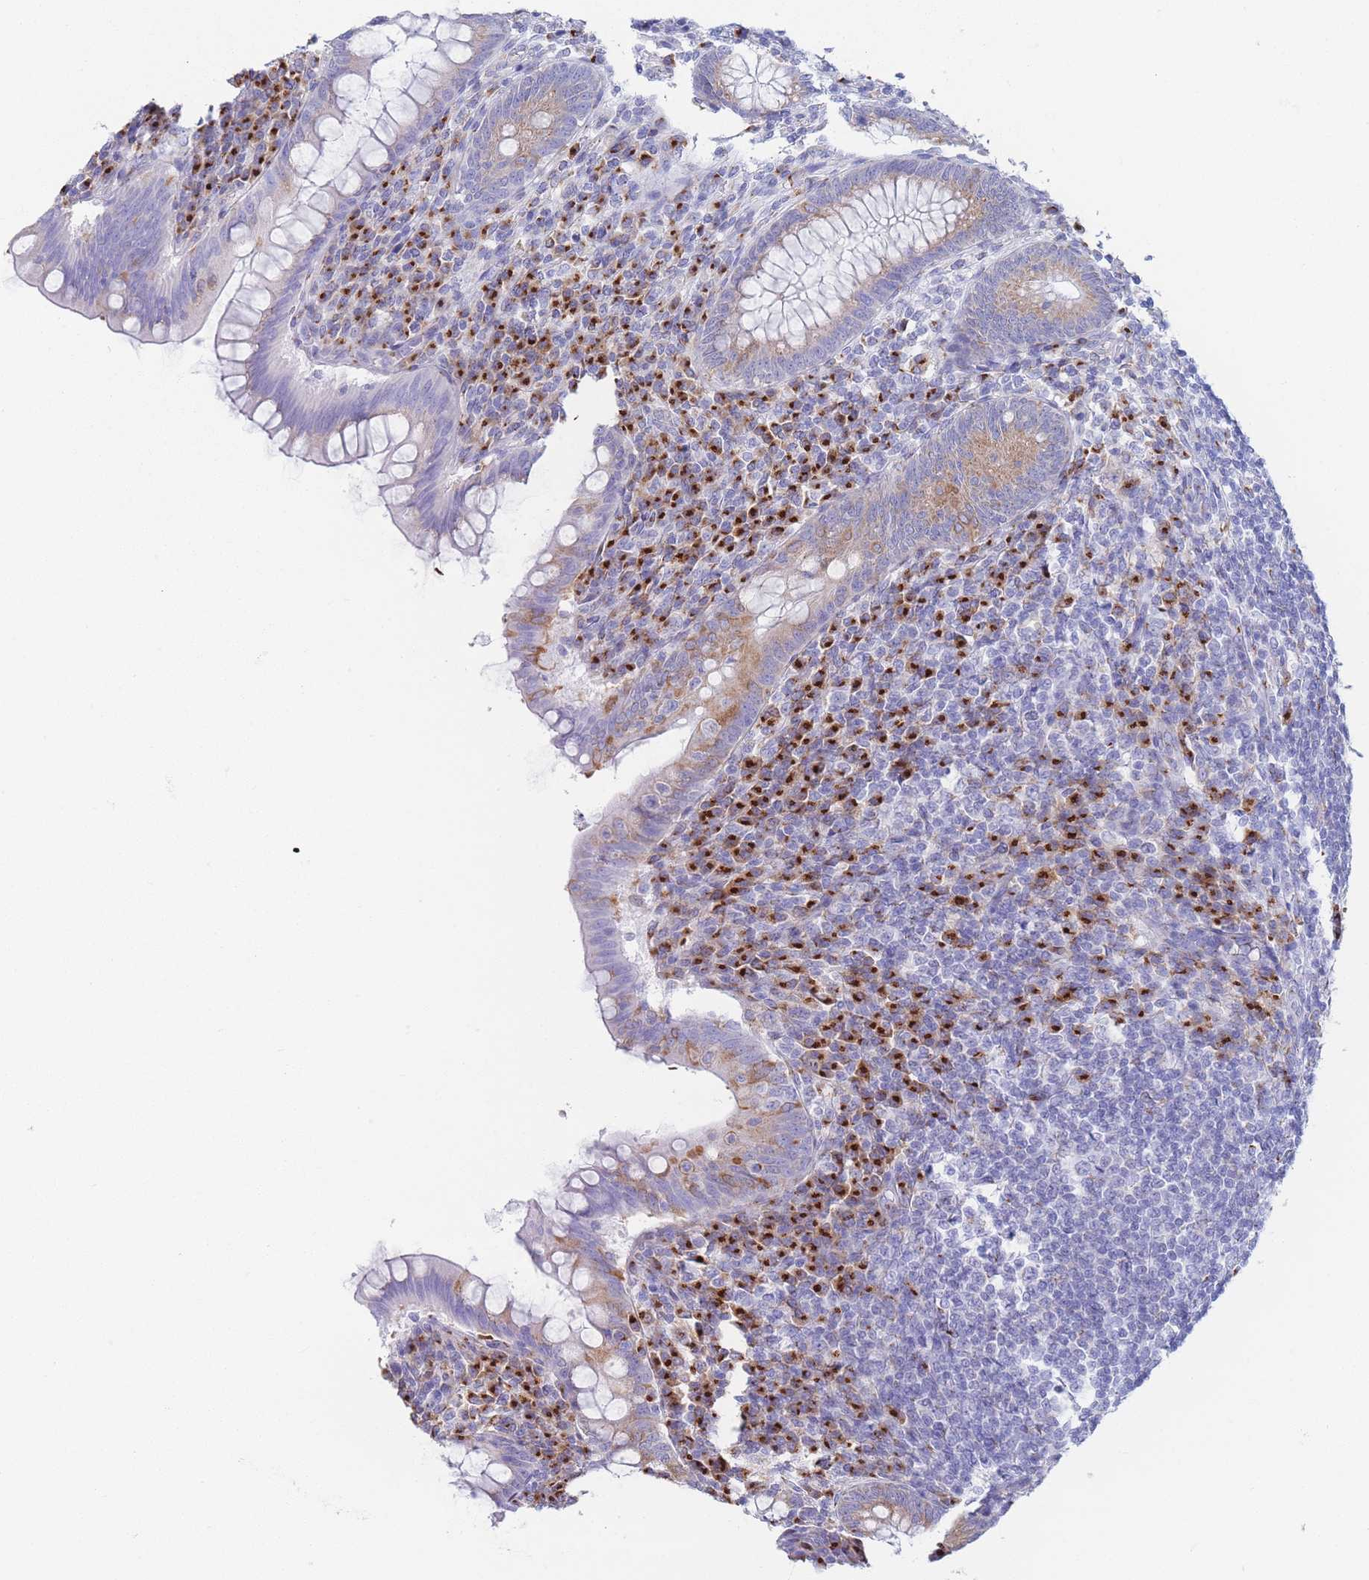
{"staining": {"intensity": "moderate", "quantity": "25%-75%", "location": "cytoplasmic/membranous"}, "tissue": "appendix", "cell_type": "Glandular cells", "image_type": "normal", "snomed": [{"axis": "morphology", "description": "Normal tissue, NOS"}, {"axis": "topography", "description": "Appendix"}], "caption": "Human appendix stained with a protein marker displays moderate staining in glandular cells.", "gene": "MRPL30", "patient": {"sex": "female", "age": 33}}